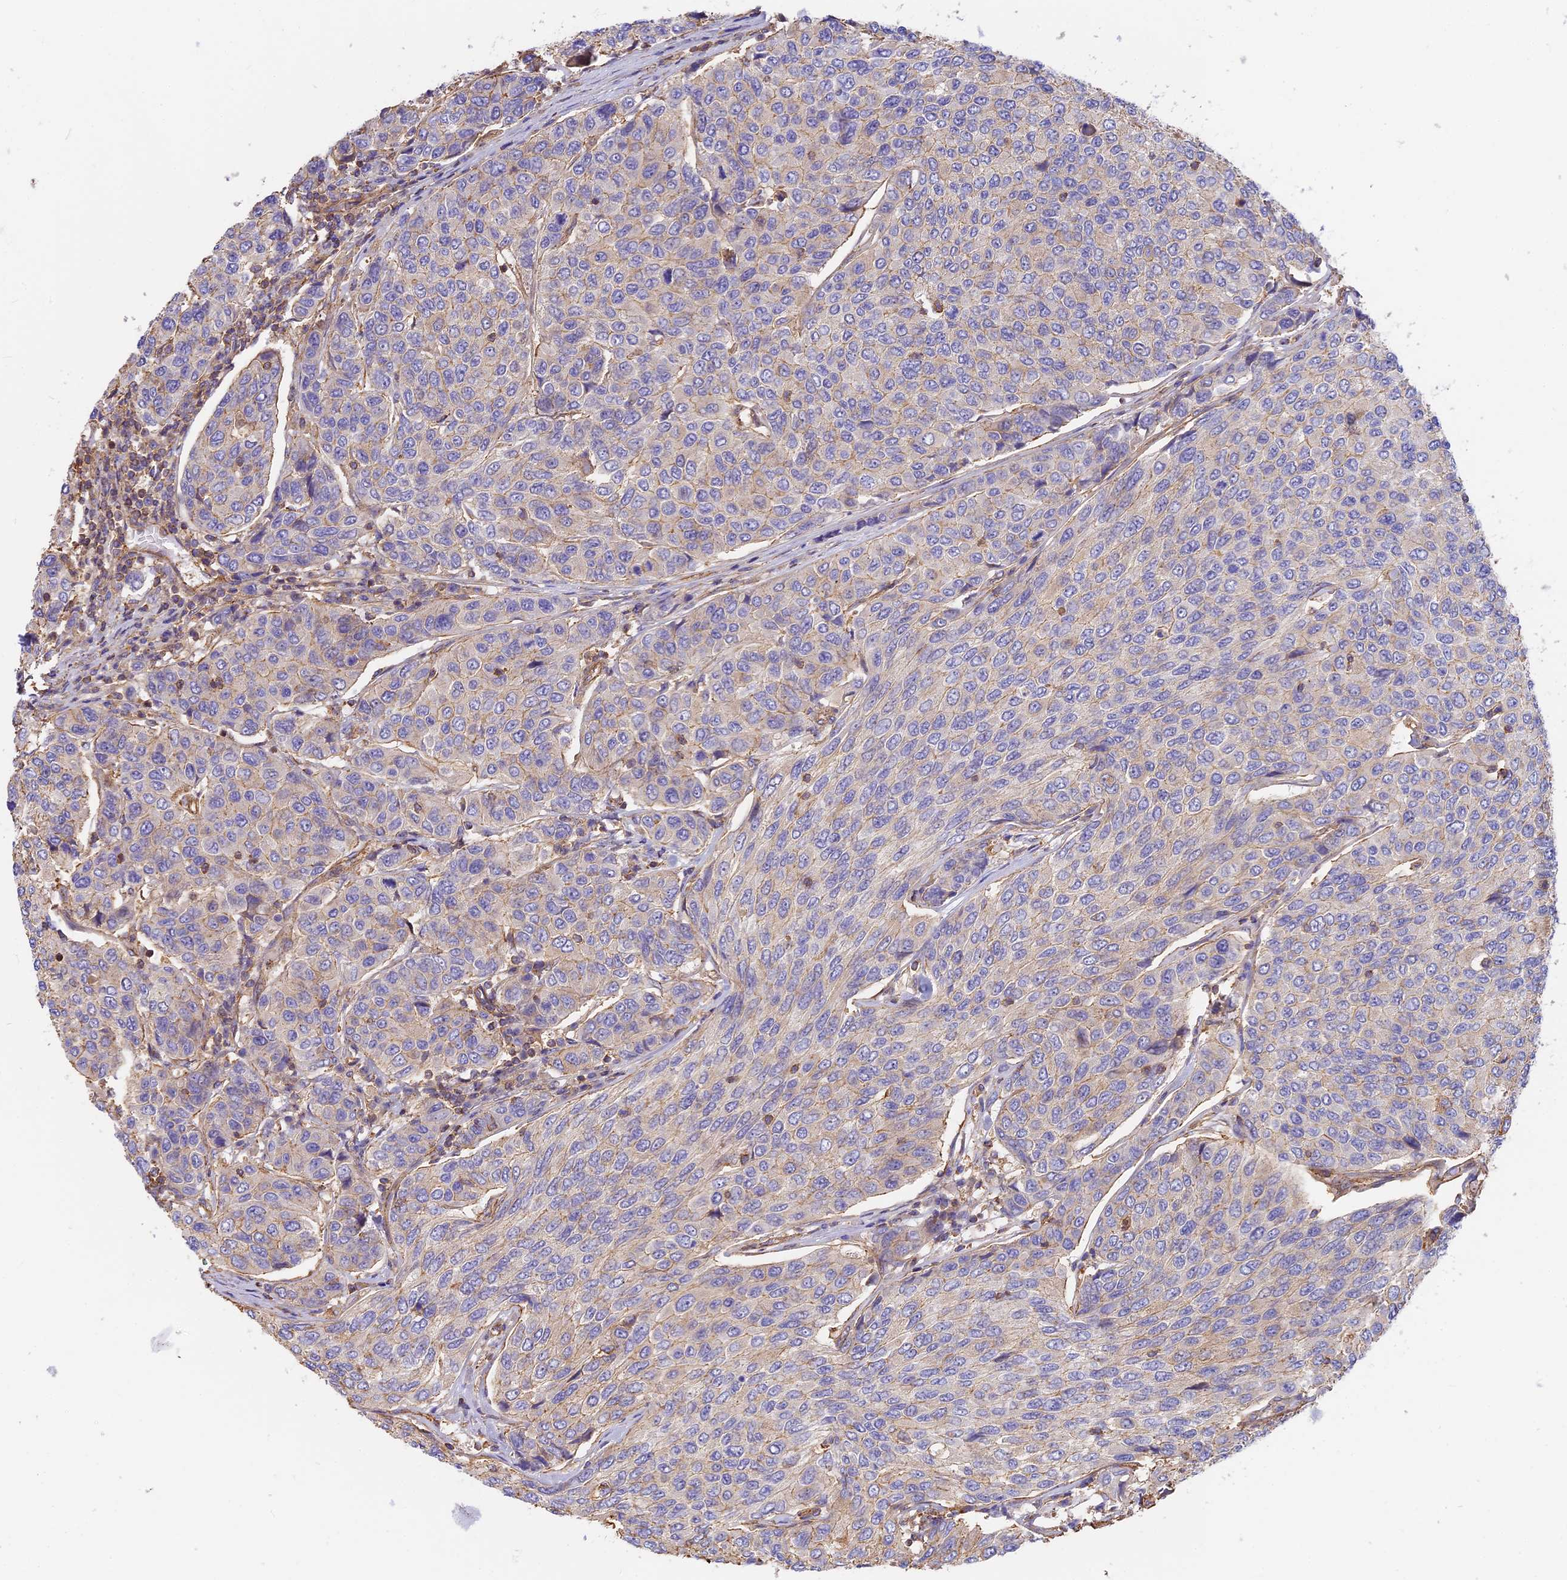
{"staining": {"intensity": "negative", "quantity": "none", "location": "none"}, "tissue": "breast cancer", "cell_type": "Tumor cells", "image_type": "cancer", "snomed": [{"axis": "morphology", "description": "Duct carcinoma"}, {"axis": "topography", "description": "Breast"}], "caption": "DAB (3,3'-diaminobenzidine) immunohistochemical staining of invasive ductal carcinoma (breast) demonstrates no significant expression in tumor cells.", "gene": "VPS18", "patient": {"sex": "female", "age": 55}}